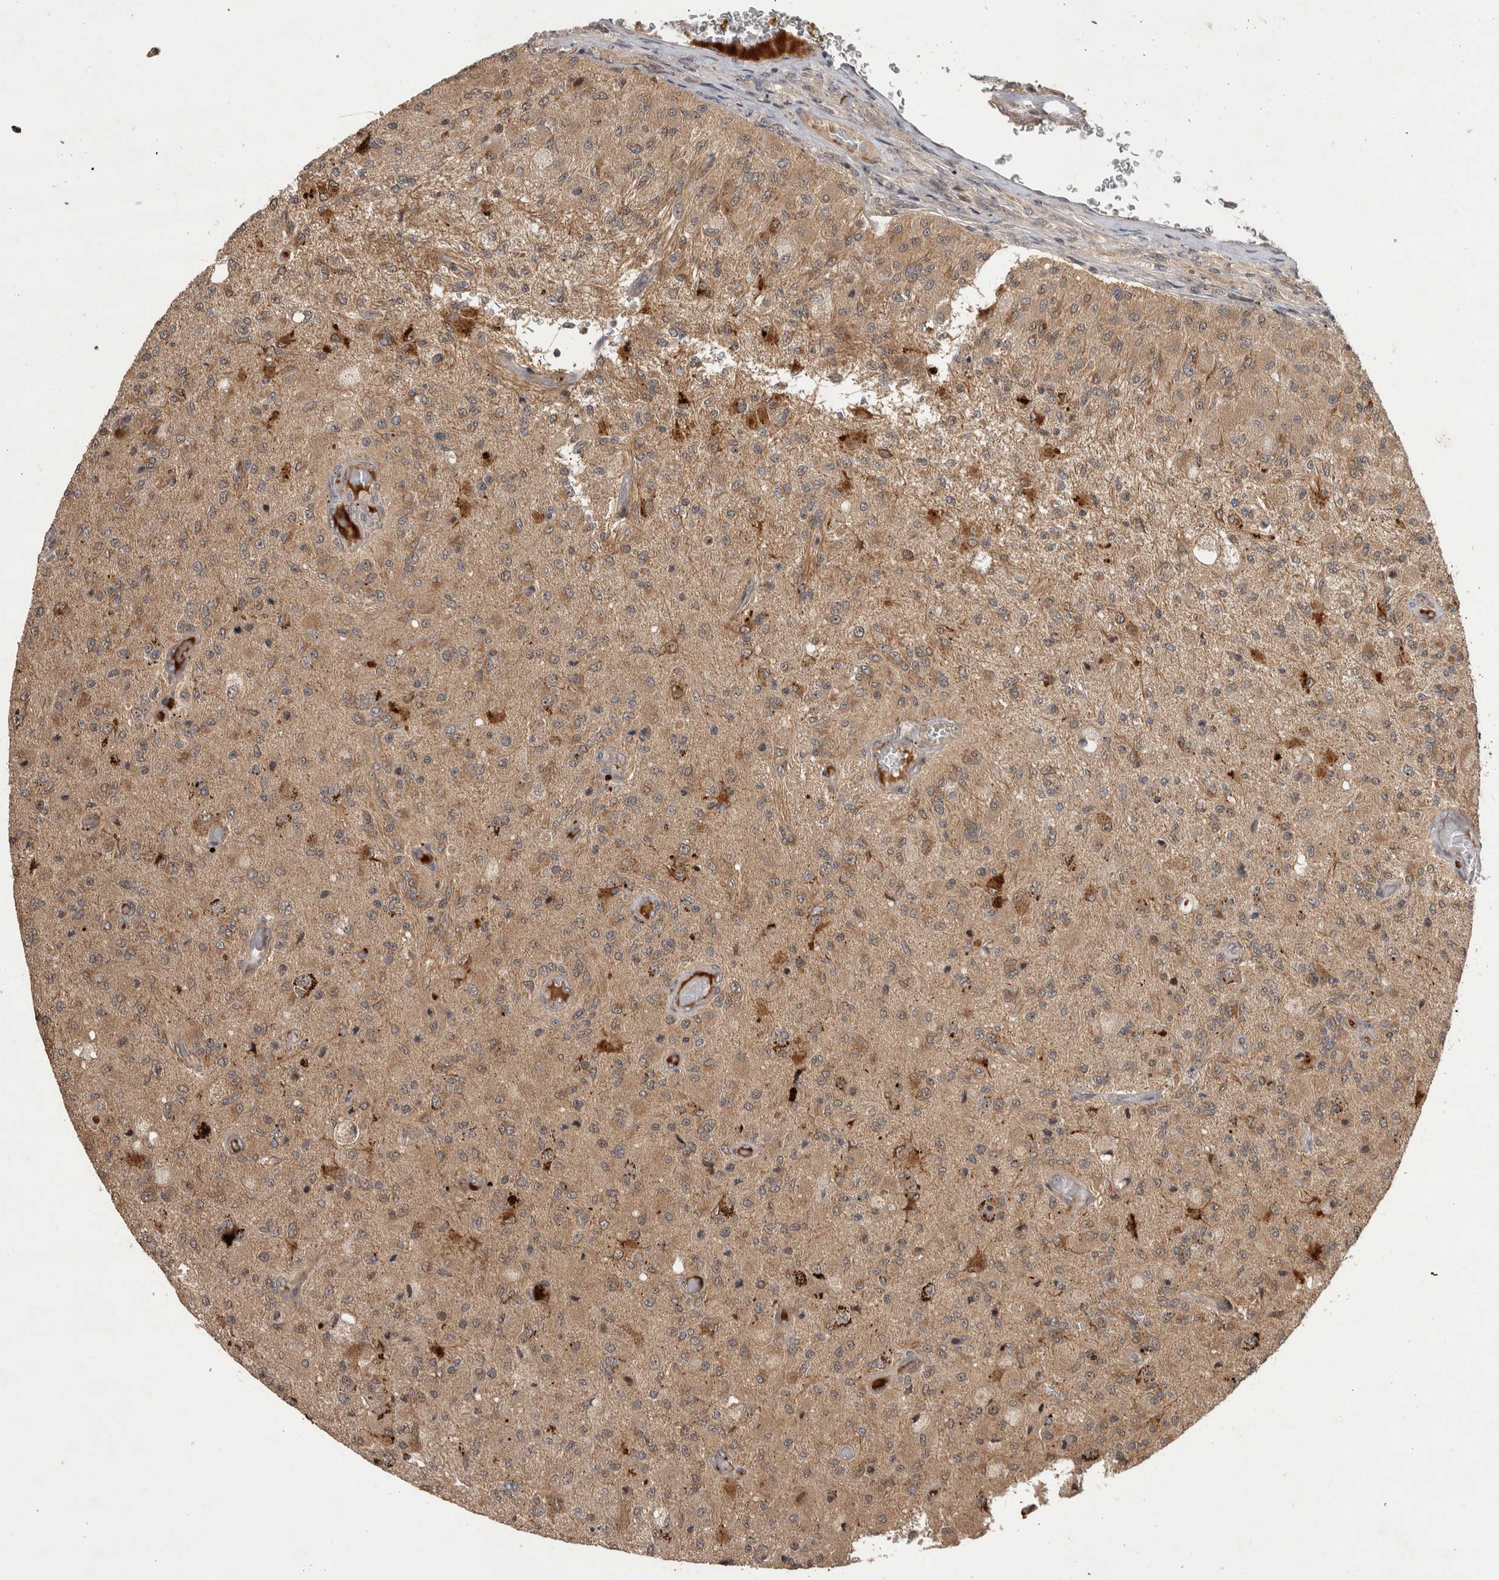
{"staining": {"intensity": "weak", "quantity": ">75%", "location": "cytoplasmic/membranous"}, "tissue": "glioma", "cell_type": "Tumor cells", "image_type": "cancer", "snomed": [{"axis": "morphology", "description": "Normal tissue, NOS"}, {"axis": "morphology", "description": "Glioma, malignant, High grade"}, {"axis": "topography", "description": "Cerebral cortex"}], "caption": "Brown immunohistochemical staining in malignant glioma (high-grade) reveals weak cytoplasmic/membranous positivity in about >75% of tumor cells.", "gene": "PITPNC1", "patient": {"sex": "male", "age": 77}}